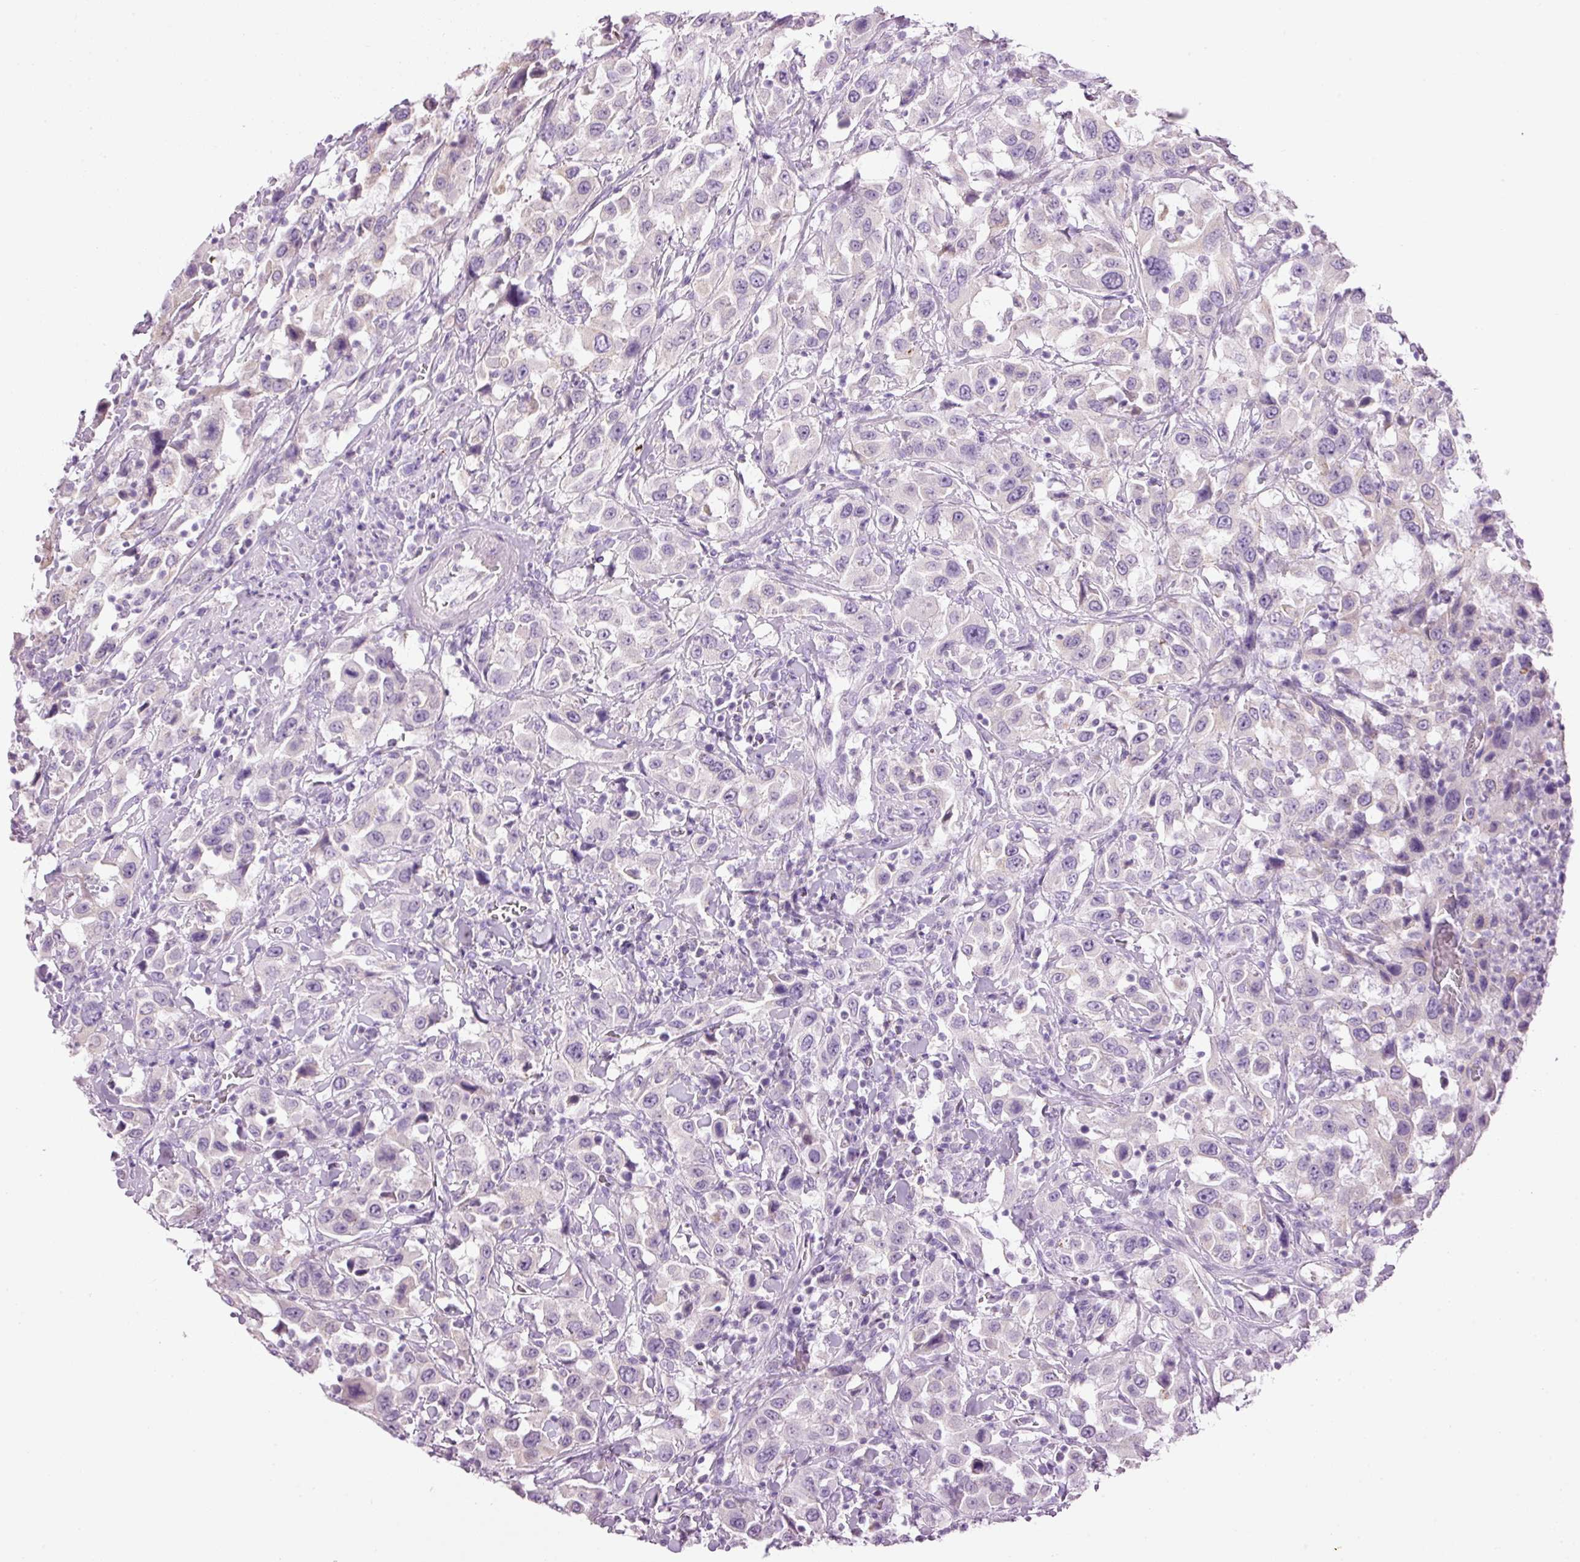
{"staining": {"intensity": "negative", "quantity": "none", "location": "none"}, "tissue": "urothelial cancer", "cell_type": "Tumor cells", "image_type": "cancer", "snomed": [{"axis": "morphology", "description": "Urothelial carcinoma, High grade"}, {"axis": "topography", "description": "Urinary bladder"}], "caption": "This is an IHC histopathology image of human high-grade urothelial carcinoma. There is no staining in tumor cells.", "gene": "CARD16", "patient": {"sex": "male", "age": 61}}